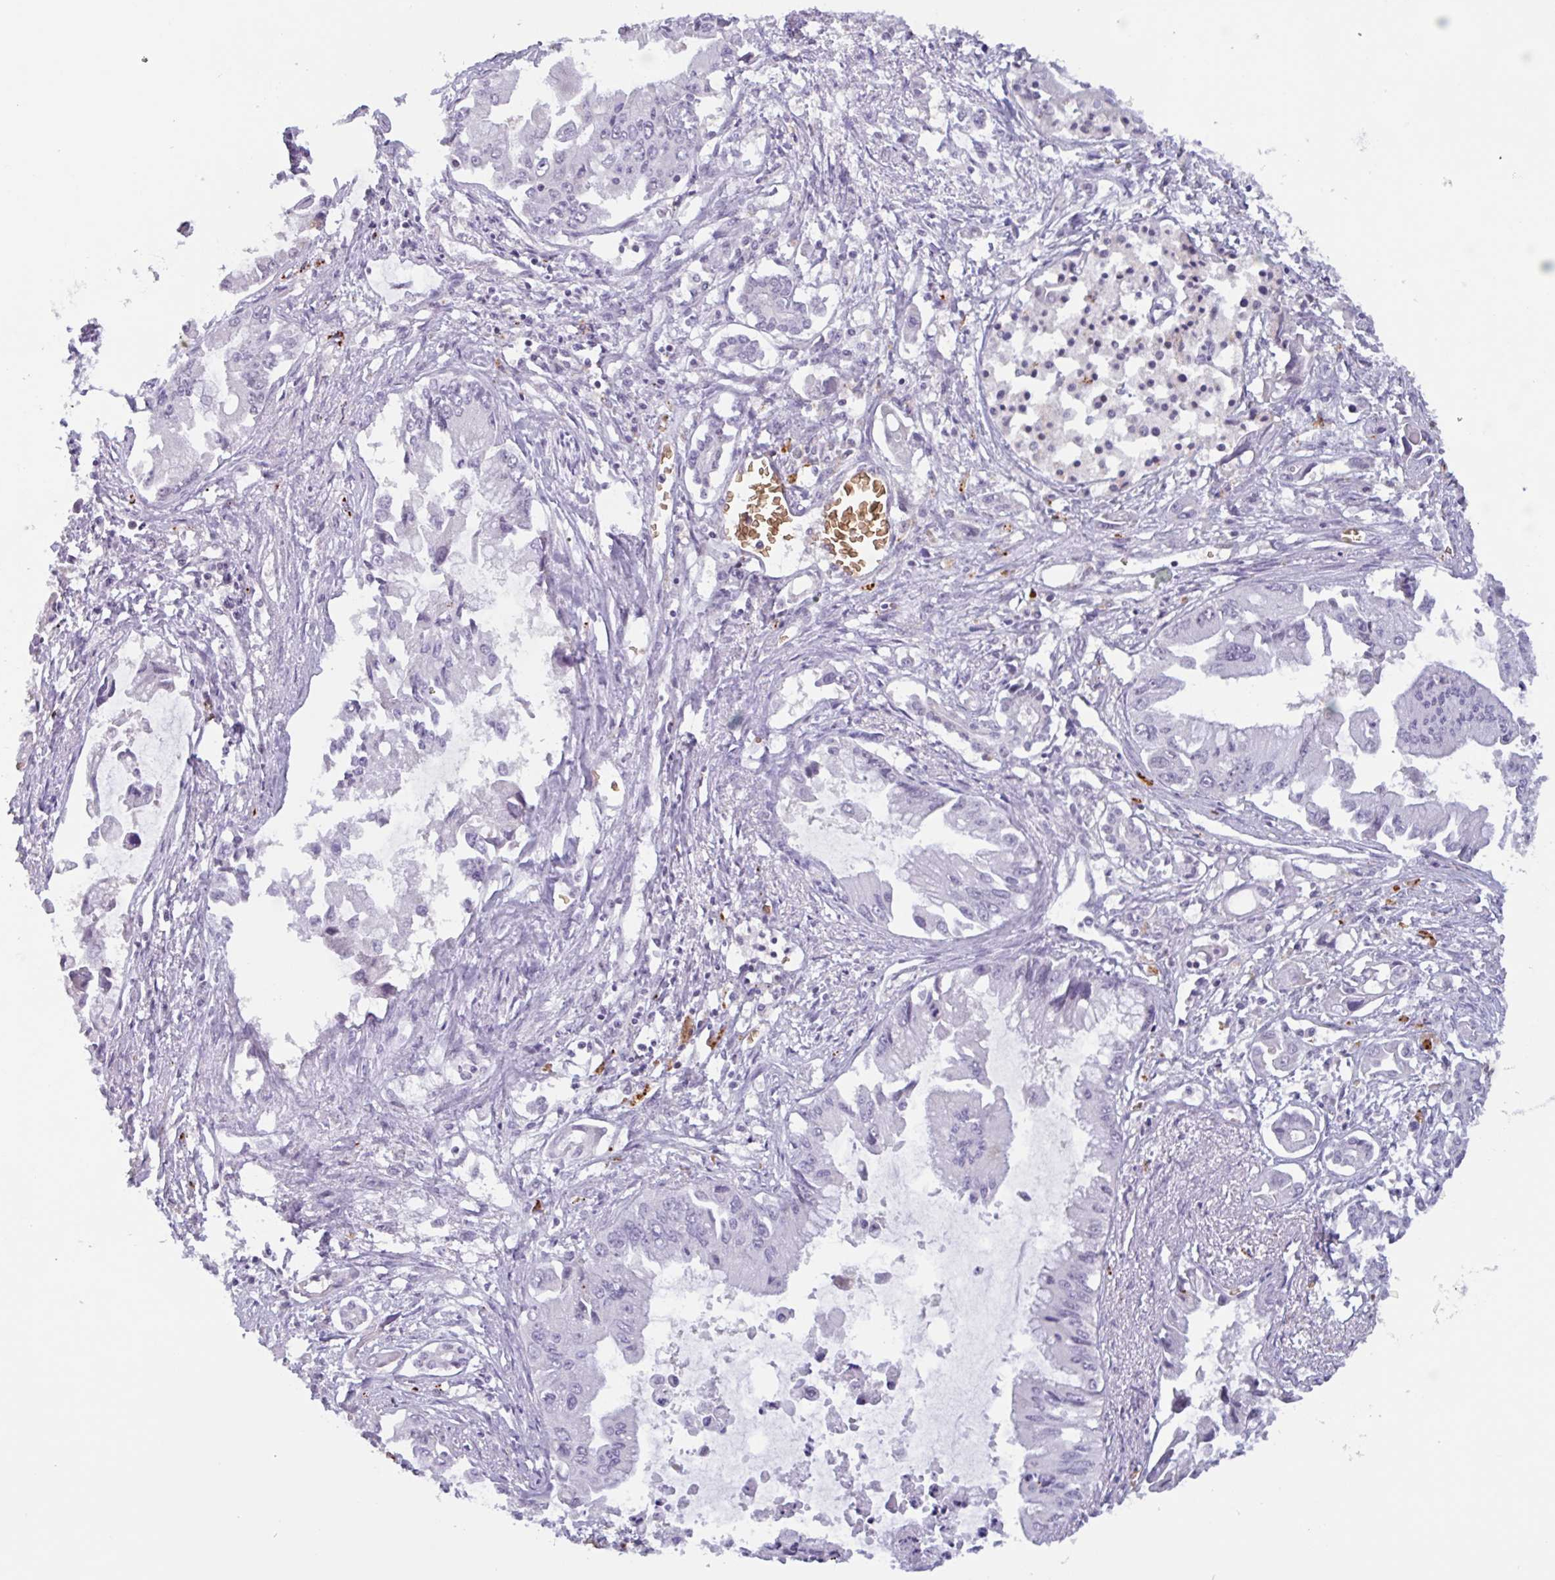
{"staining": {"intensity": "negative", "quantity": "none", "location": "none"}, "tissue": "pancreatic cancer", "cell_type": "Tumor cells", "image_type": "cancer", "snomed": [{"axis": "morphology", "description": "Adenocarcinoma, NOS"}, {"axis": "topography", "description": "Pancreas"}], "caption": "Adenocarcinoma (pancreatic) was stained to show a protein in brown. There is no significant staining in tumor cells. (DAB (3,3'-diaminobenzidine) immunohistochemistry (IHC) with hematoxylin counter stain).", "gene": "RHAG", "patient": {"sex": "male", "age": 84}}